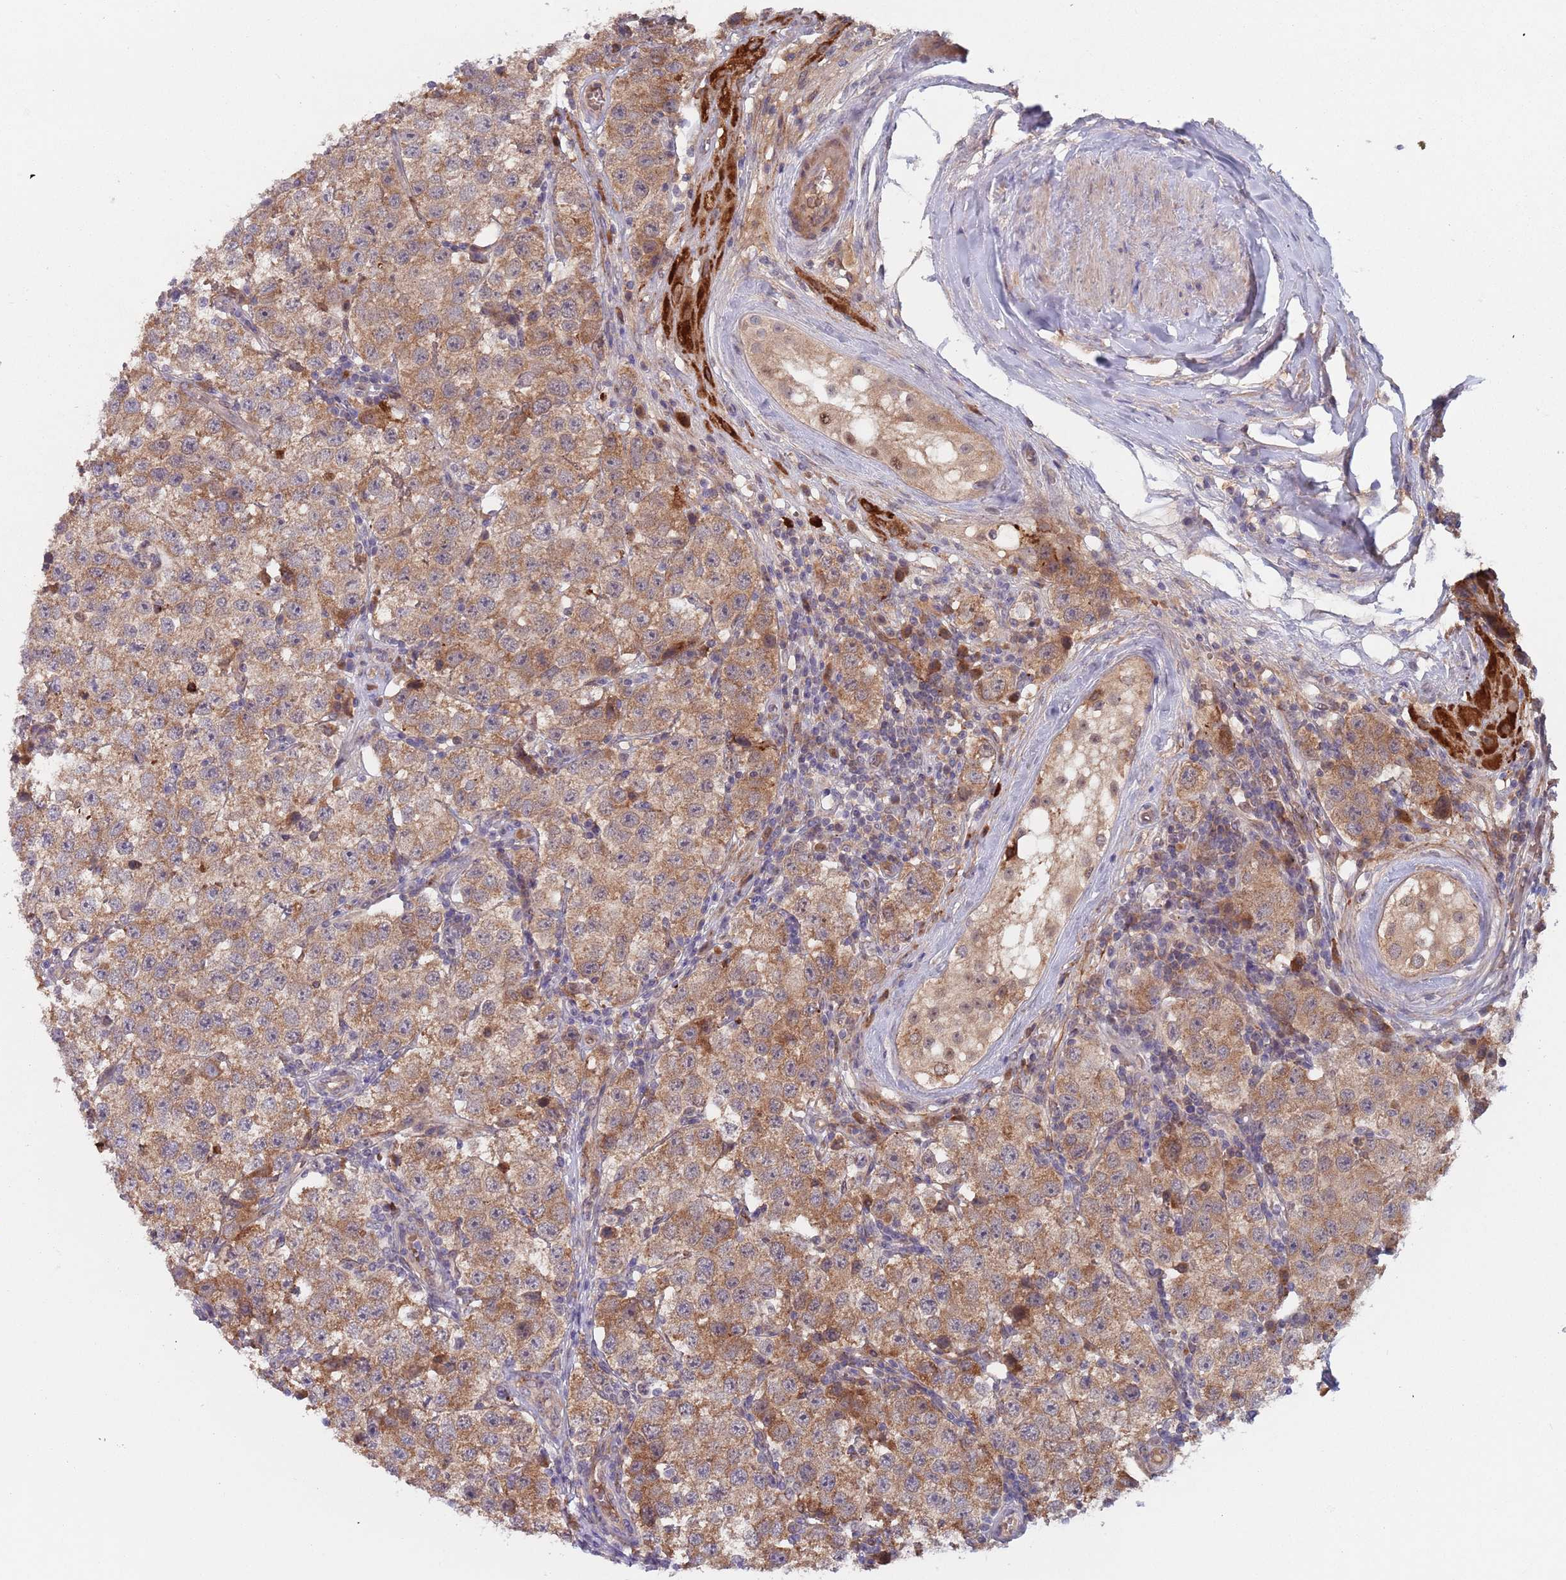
{"staining": {"intensity": "moderate", "quantity": ">75%", "location": "cytoplasmic/membranous"}, "tissue": "testis cancer", "cell_type": "Tumor cells", "image_type": "cancer", "snomed": [{"axis": "morphology", "description": "Seminoma, NOS"}, {"axis": "topography", "description": "Testis"}], "caption": "The image shows a brown stain indicating the presence of a protein in the cytoplasmic/membranous of tumor cells in testis seminoma. (brown staining indicates protein expression, while blue staining denotes nuclei).", "gene": "ZNF140", "patient": {"sex": "male", "age": 34}}